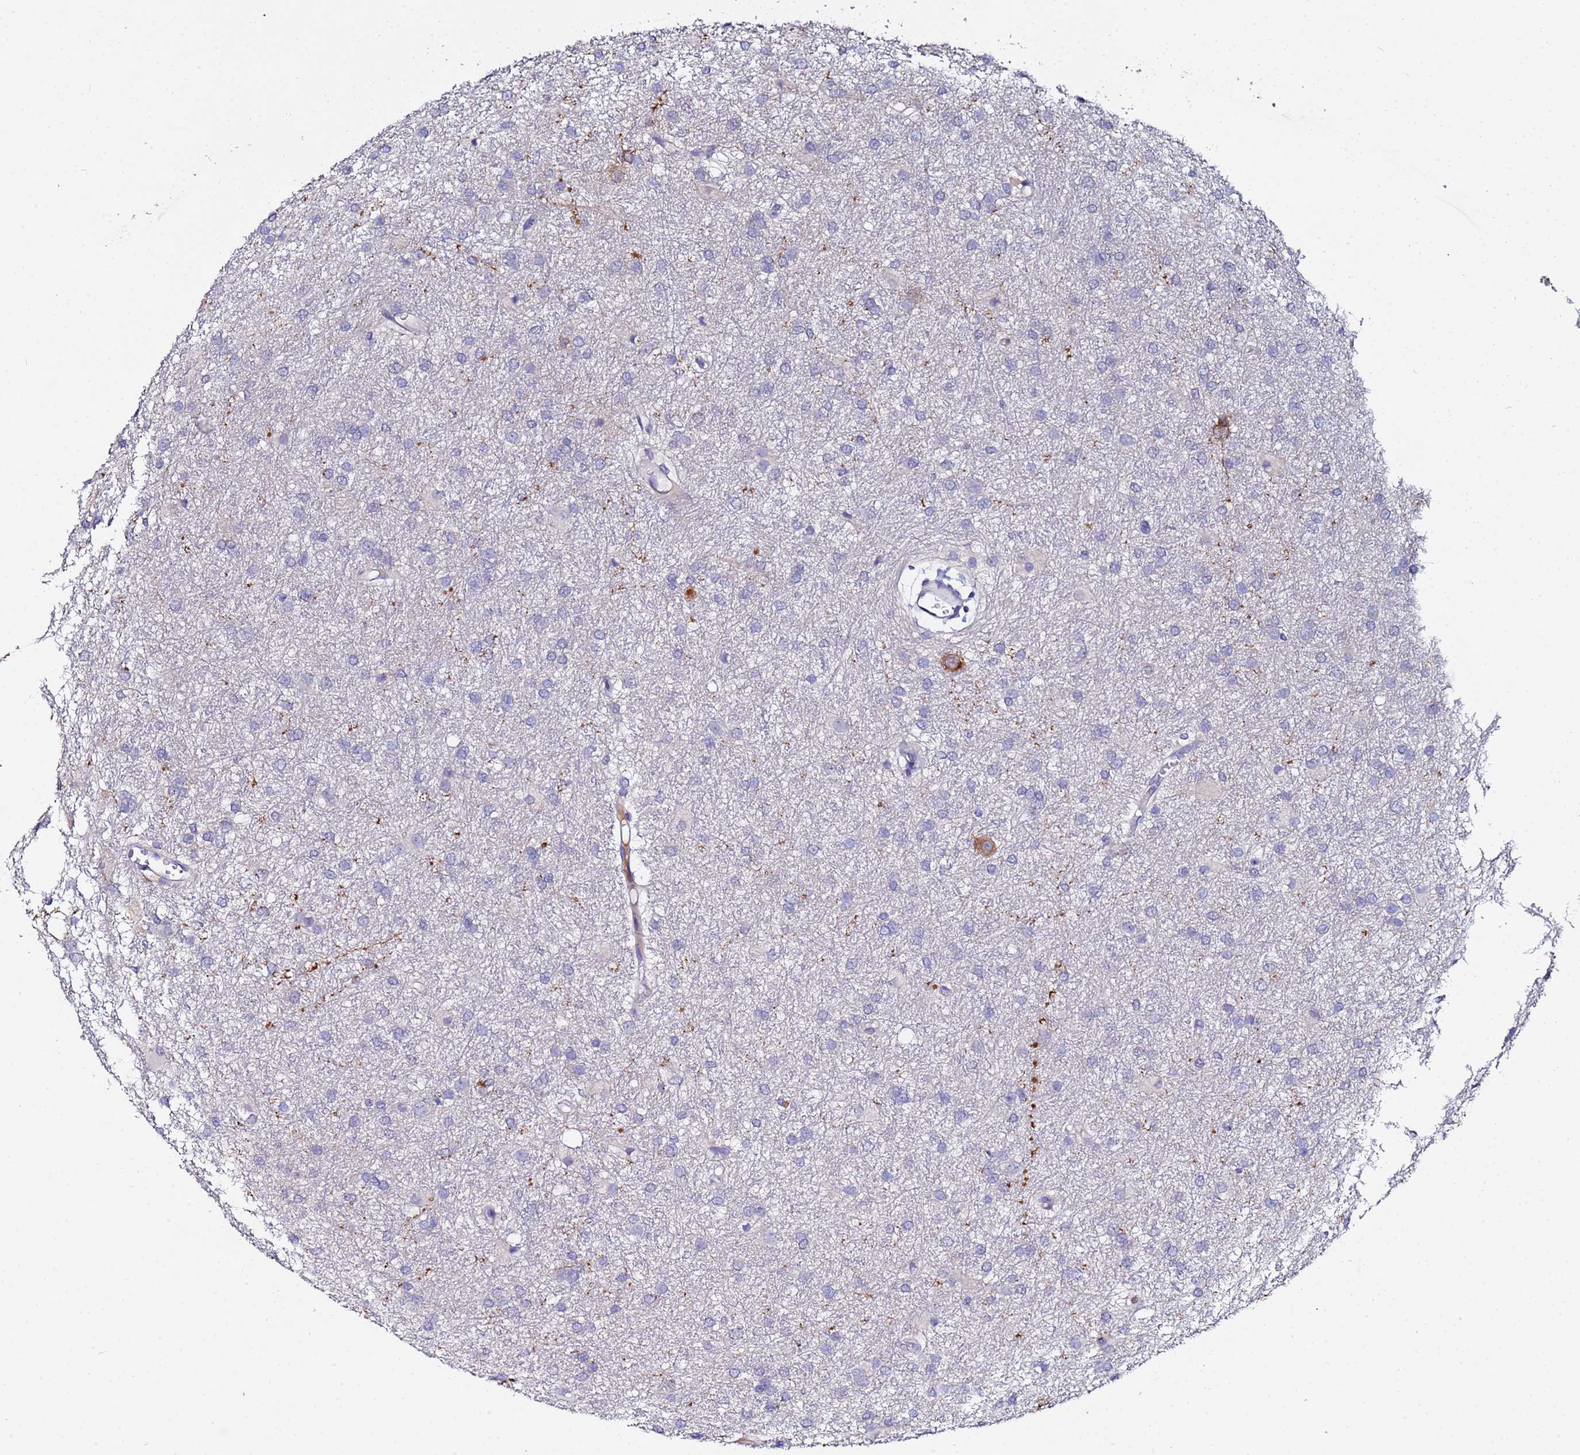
{"staining": {"intensity": "negative", "quantity": "none", "location": "none"}, "tissue": "glioma", "cell_type": "Tumor cells", "image_type": "cancer", "snomed": [{"axis": "morphology", "description": "Glioma, malignant, High grade"}, {"axis": "topography", "description": "Brain"}], "caption": "The immunohistochemistry (IHC) histopathology image has no significant staining in tumor cells of malignant high-grade glioma tissue.", "gene": "TUBAL3", "patient": {"sex": "female", "age": 50}}